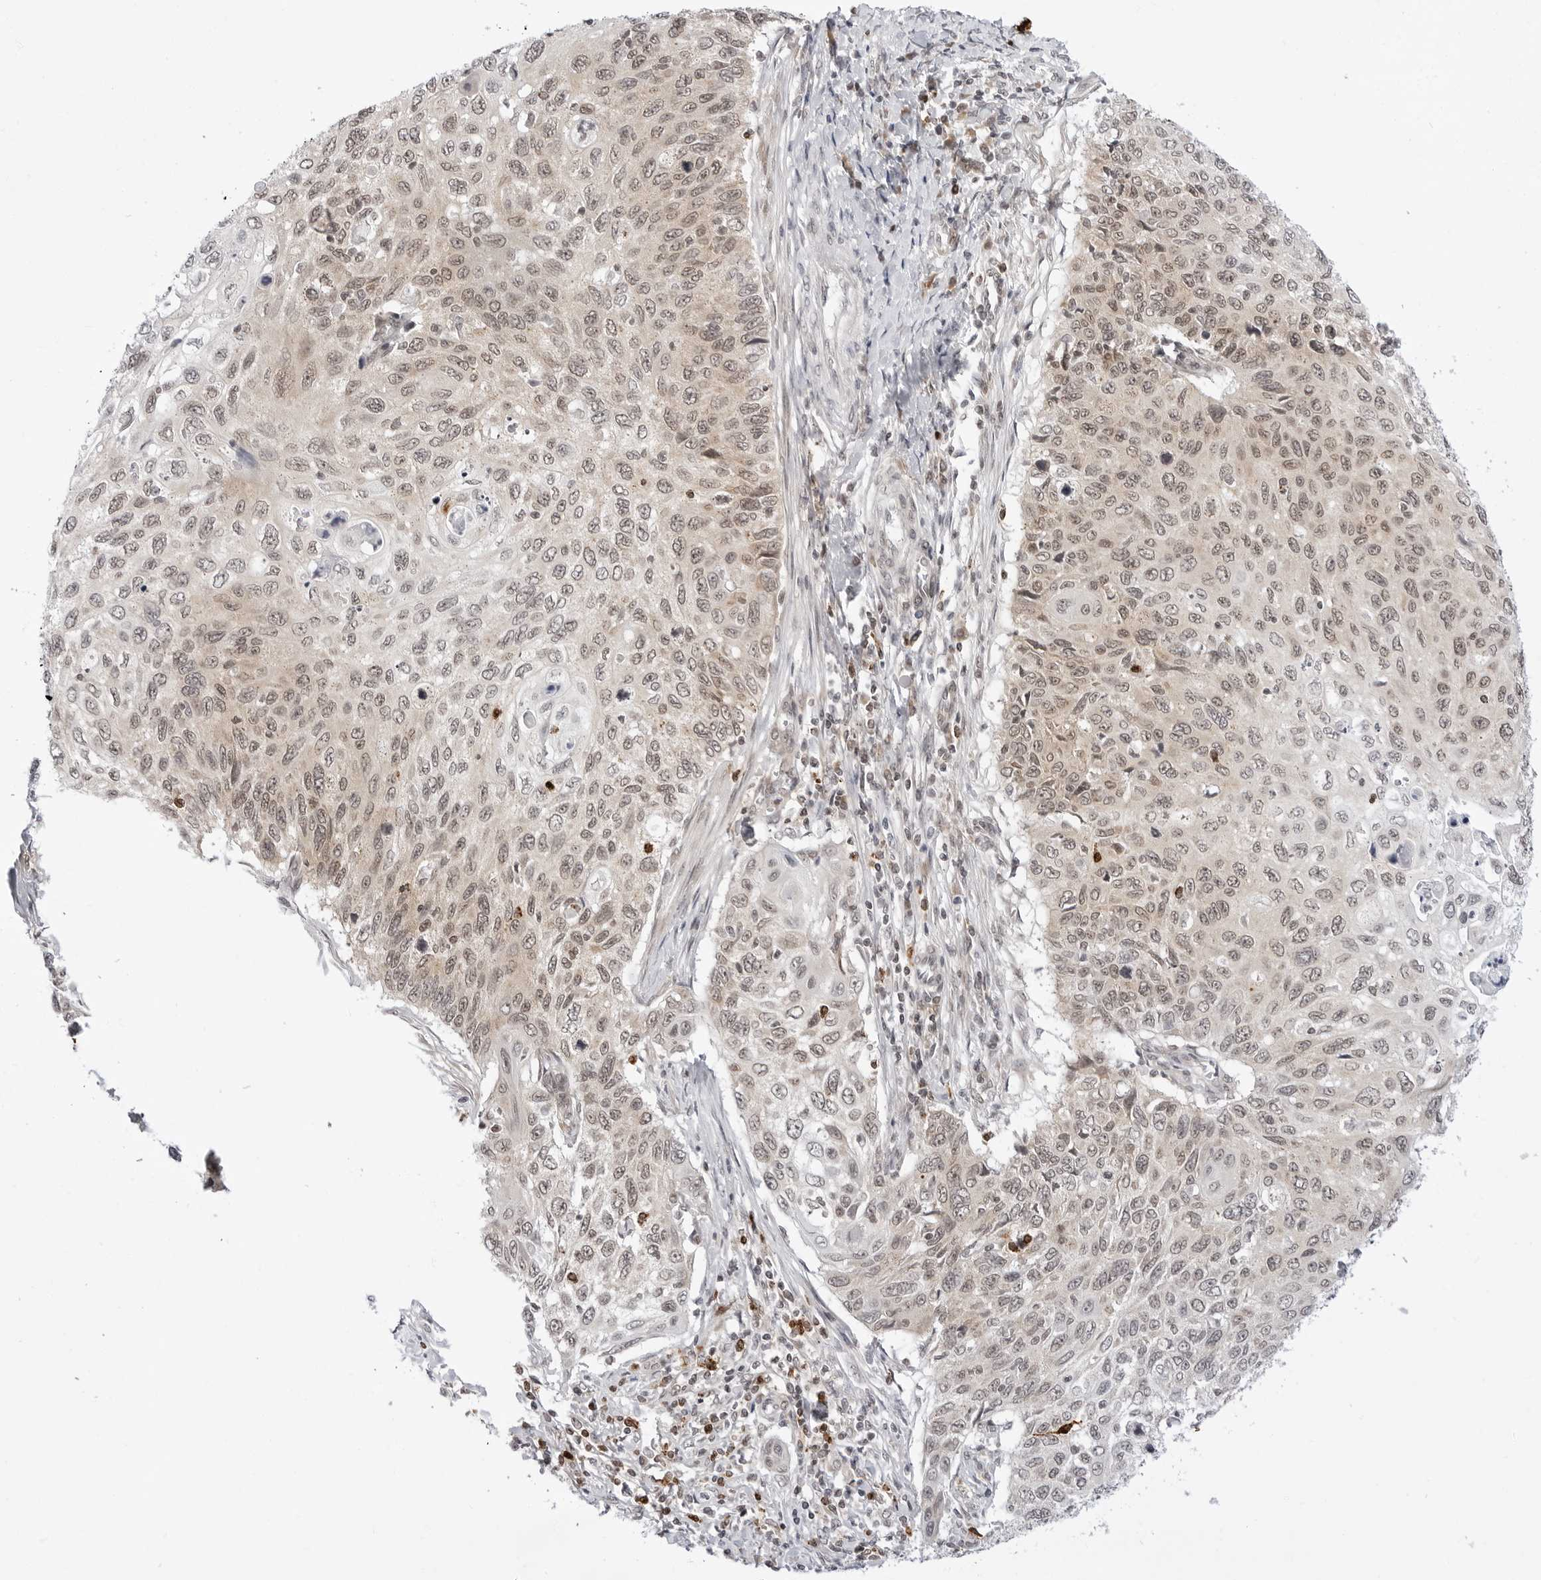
{"staining": {"intensity": "weak", "quantity": "25%-75%", "location": "cytoplasmic/membranous,nuclear"}, "tissue": "cervical cancer", "cell_type": "Tumor cells", "image_type": "cancer", "snomed": [{"axis": "morphology", "description": "Squamous cell carcinoma, NOS"}, {"axis": "topography", "description": "Cervix"}], "caption": "This is a micrograph of immunohistochemistry (IHC) staining of squamous cell carcinoma (cervical), which shows weak positivity in the cytoplasmic/membranous and nuclear of tumor cells.", "gene": "PPP2R5C", "patient": {"sex": "female", "age": 70}}